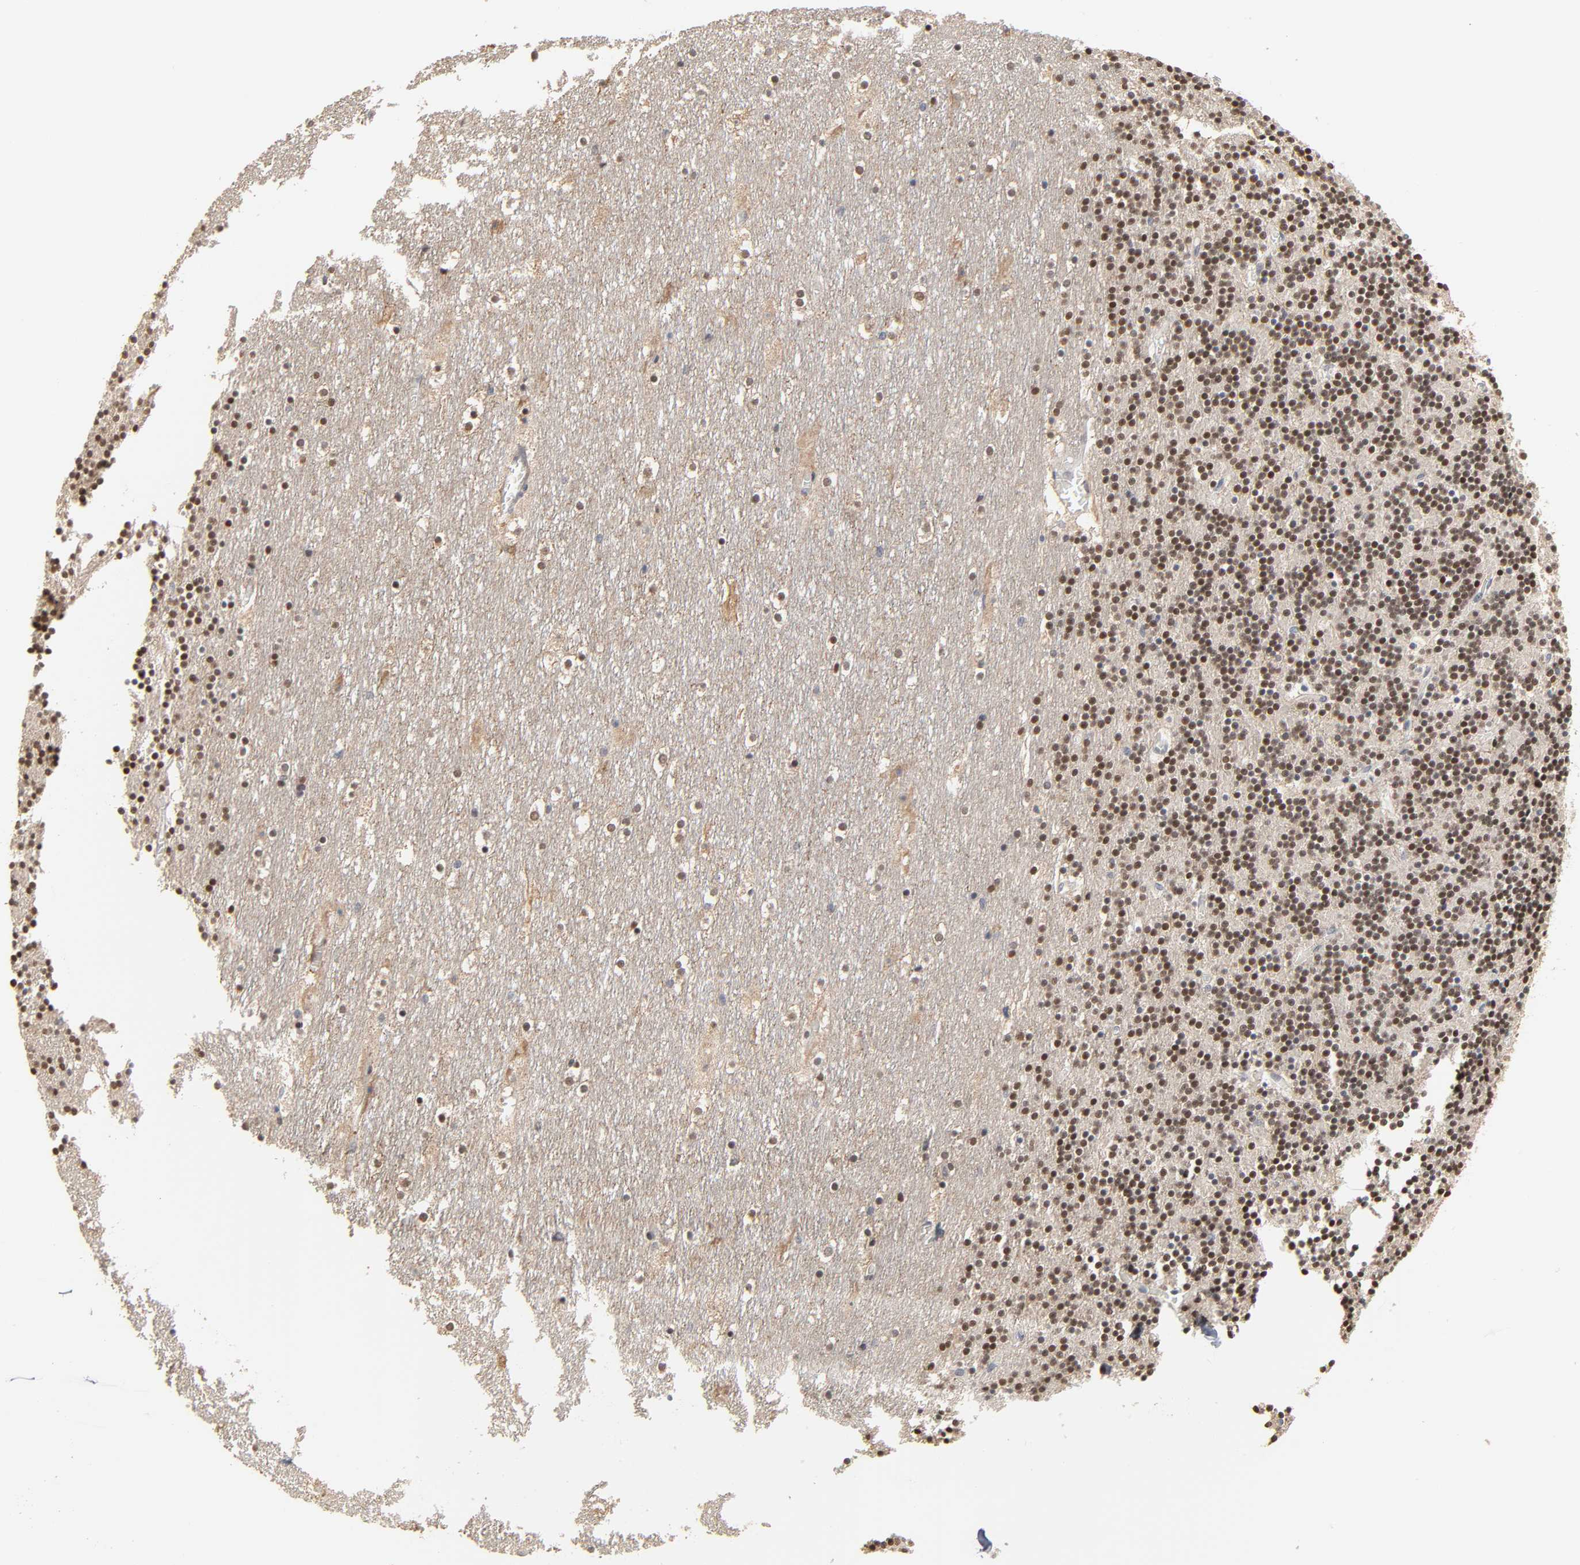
{"staining": {"intensity": "moderate", "quantity": "25%-75%", "location": "nuclear"}, "tissue": "cerebellum", "cell_type": "Cells in granular layer", "image_type": "normal", "snomed": [{"axis": "morphology", "description": "Normal tissue, NOS"}, {"axis": "topography", "description": "Cerebellum"}], "caption": "This is a micrograph of immunohistochemistry (IHC) staining of normal cerebellum, which shows moderate expression in the nuclear of cells in granular layer.", "gene": "HTR1E", "patient": {"sex": "male", "age": 45}}